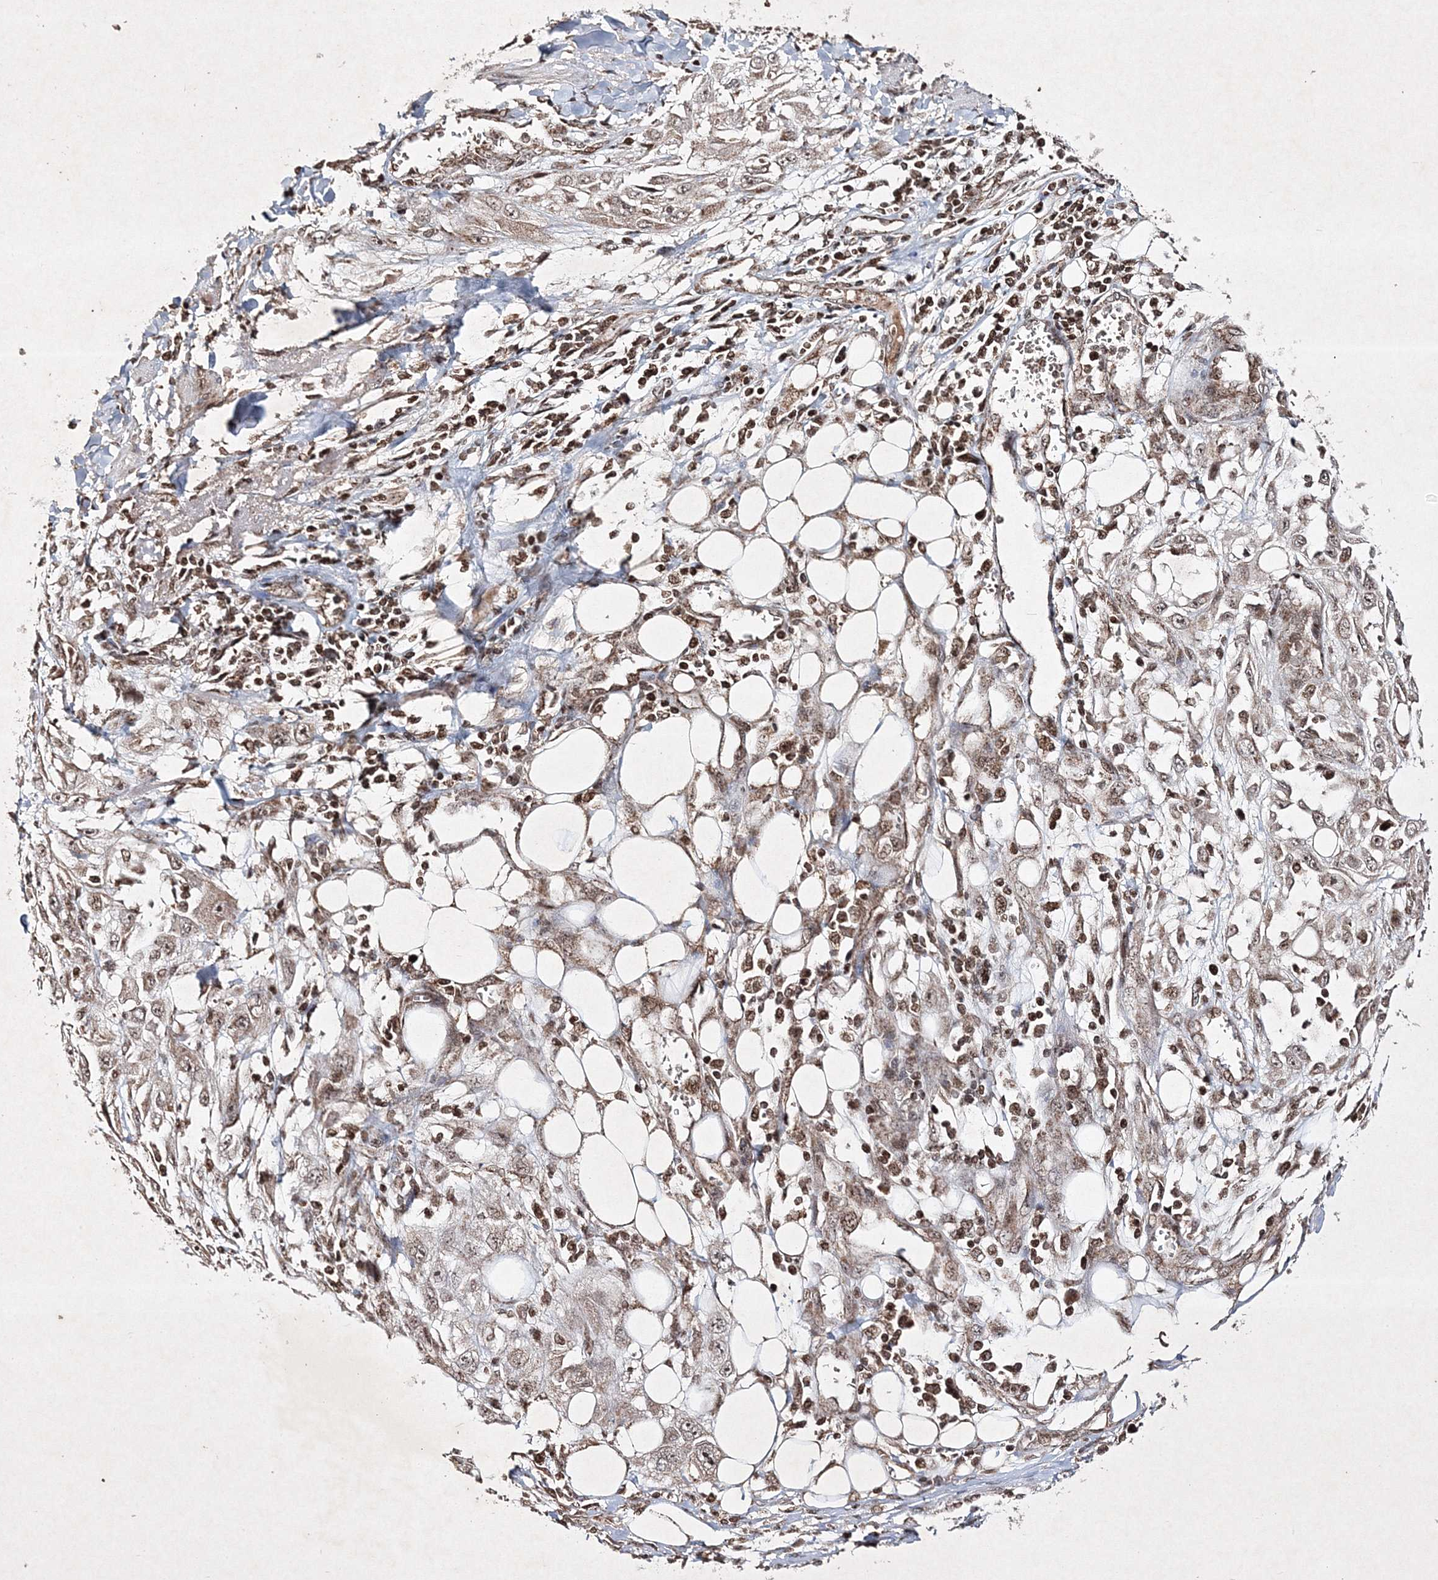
{"staining": {"intensity": "weak", "quantity": ">75%", "location": "nuclear"}, "tissue": "skin cancer", "cell_type": "Tumor cells", "image_type": "cancer", "snomed": [{"axis": "morphology", "description": "Squamous cell carcinoma, NOS"}, {"axis": "topography", "description": "Skin"}], "caption": "Immunohistochemistry (IHC) micrograph of squamous cell carcinoma (skin) stained for a protein (brown), which shows low levels of weak nuclear staining in approximately >75% of tumor cells.", "gene": "CARM1", "patient": {"sex": "male", "age": 75}}